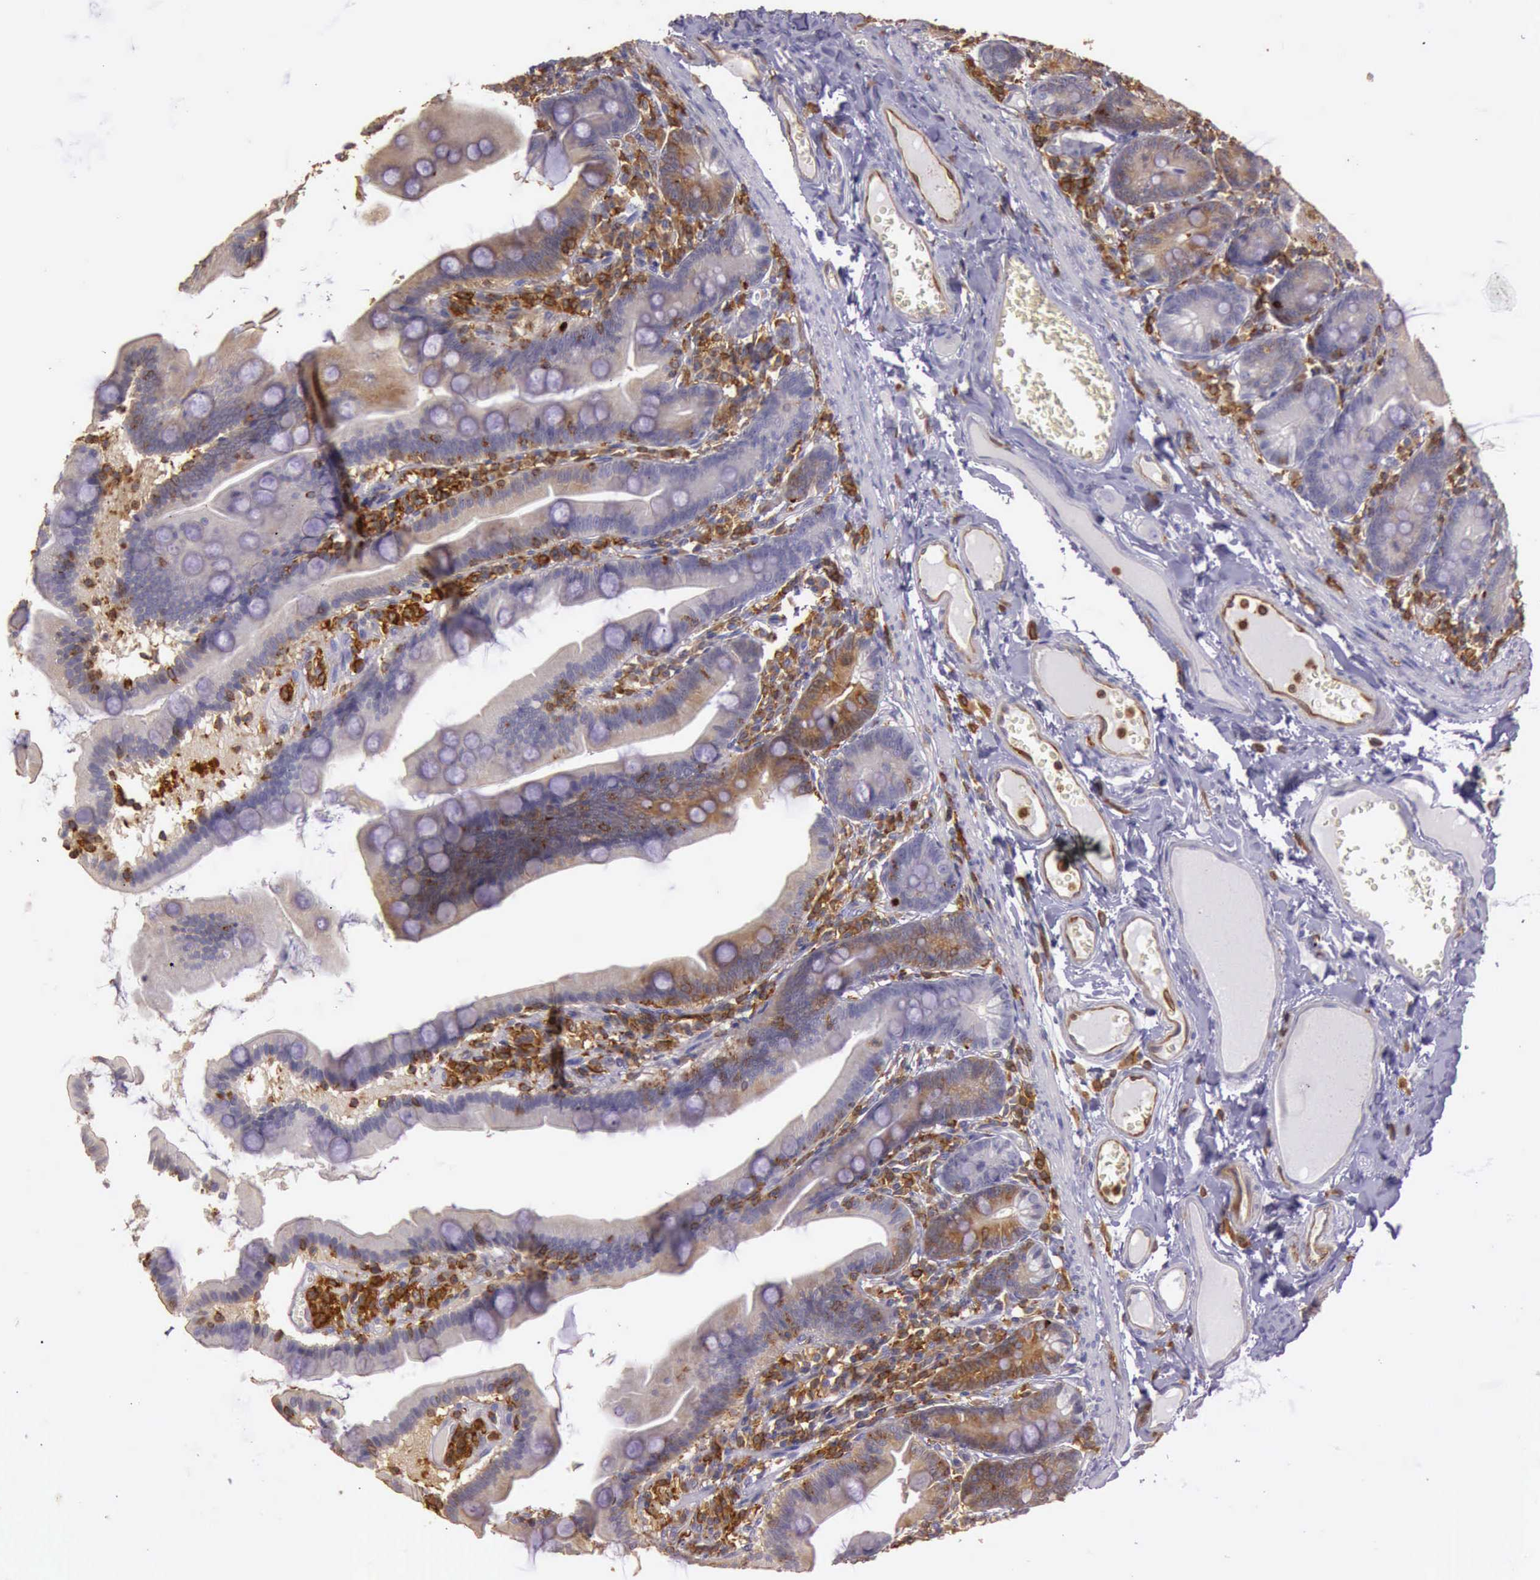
{"staining": {"intensity": "weak", "quantity": "25%-75%", "location": "cytoplasmic/membranous"}, "tissue": "duodenum", "cell_type": "Glandular cells", "image_type": "normal", "snomed": [{"axis": "morphology", "description": "Normal tissue, NOS"}, {"axis": "topography", "description": "Duodenum"}], "caption": "Immunohistochemistry of unremarkable duodenum displays low levels of weak cytoplasmic/membranous positivity in about 25%-75% of glandular cells.", "gene": "ARHGAP4", "patient": {"sex": "female", "age": 75}}